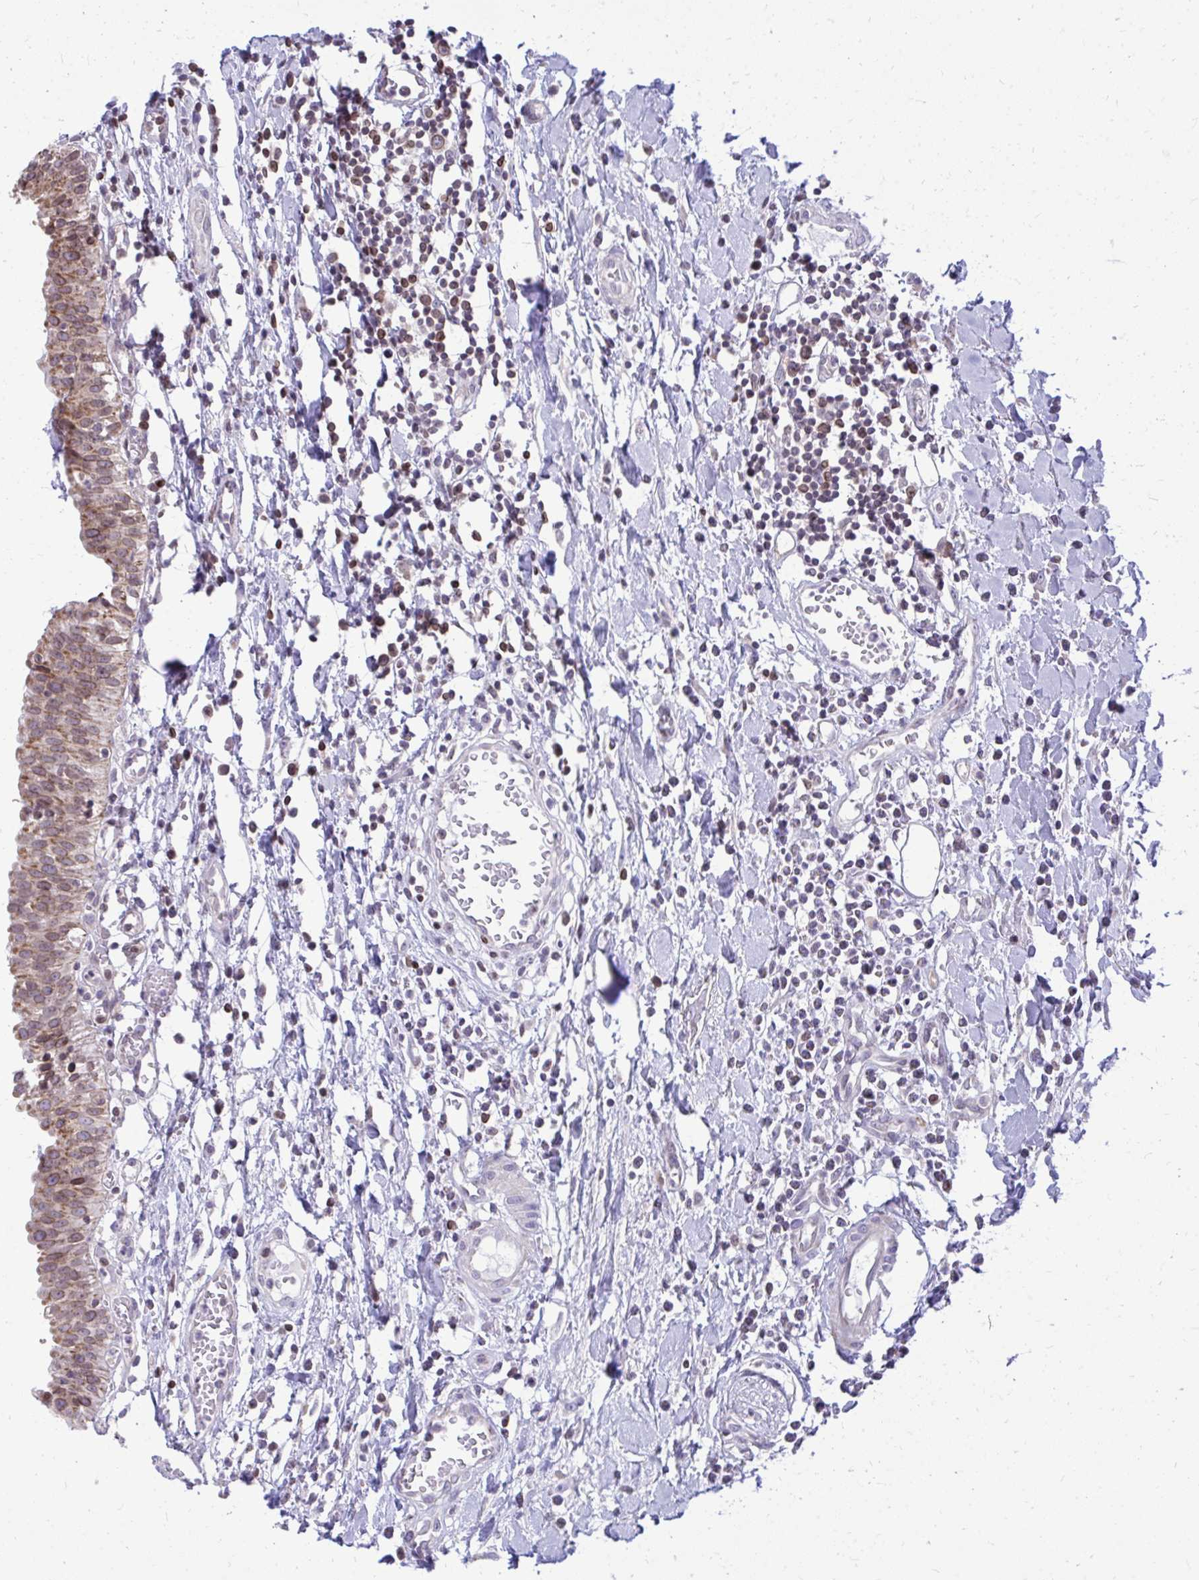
{"staining": {"intensity": "moderate", "quantity": ">75%", "location": "cytoplasmic/membranous,nuclear"}, "tissue": "urinary bladder", "cell_type": "Urothelial cells", "image_type": "normal", "snomed": [{"axis": "morphology", "description": "Normal tissue, NOS"}, {"axis": "topography", "description": "Urinary bladder"}], "caption": "Urothelial cells display moderate cytoplasmic/membranous,nuclear expression in approximately >75% of cells in normal urinary bladder. The staining was performed using DAB (3,3'-diaminobenzidine) to visualize the protein expression in brown, while the nuclei were stained in blue with hematoxylin (Magnification: 20x).", "gene": "RPS6KA2", "patient": {"sex": "male", "age": 64}}